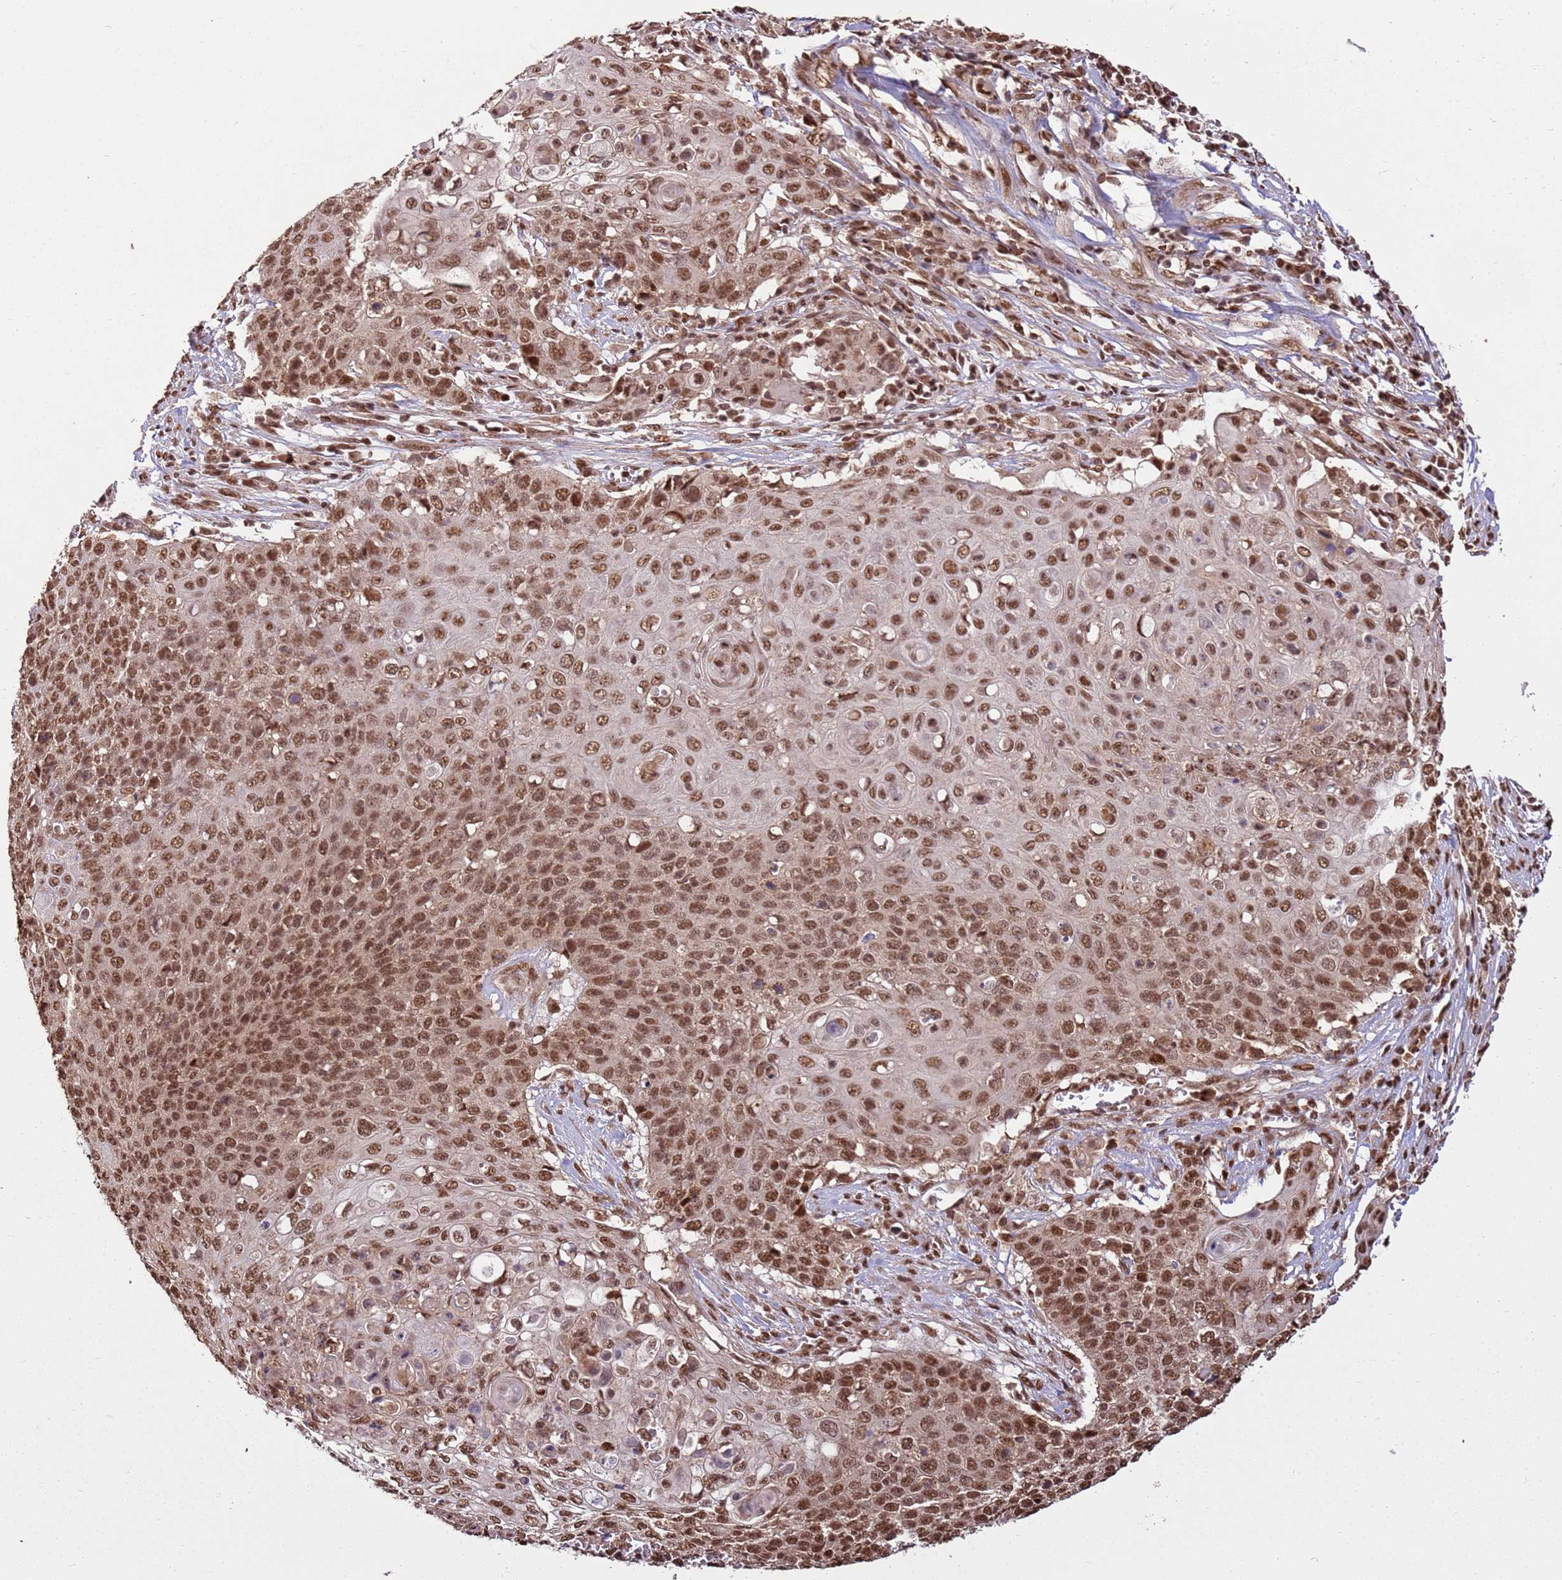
{"staining": {"intensity": "moderate", "quantity": ">75%", "location": "nuclear"}, "tissue": "cervical cancer", "cell_type": "Tumor cells", "image_type": "cancer", "snomed": [{"axis": "morphology", "description": "Squamous cell carcinoma, NOS"}, {"axis": "topography", "description": "Cervix"}], "caption": "Approximately >75% of tumor cells in cervical squamous cell carcinoma exhibit moderate nuclear protein expression as visualized by brown immunohistochemical staining.", "gene": "ZBTB12", "patient": {"sex": "female", "age": 39}}